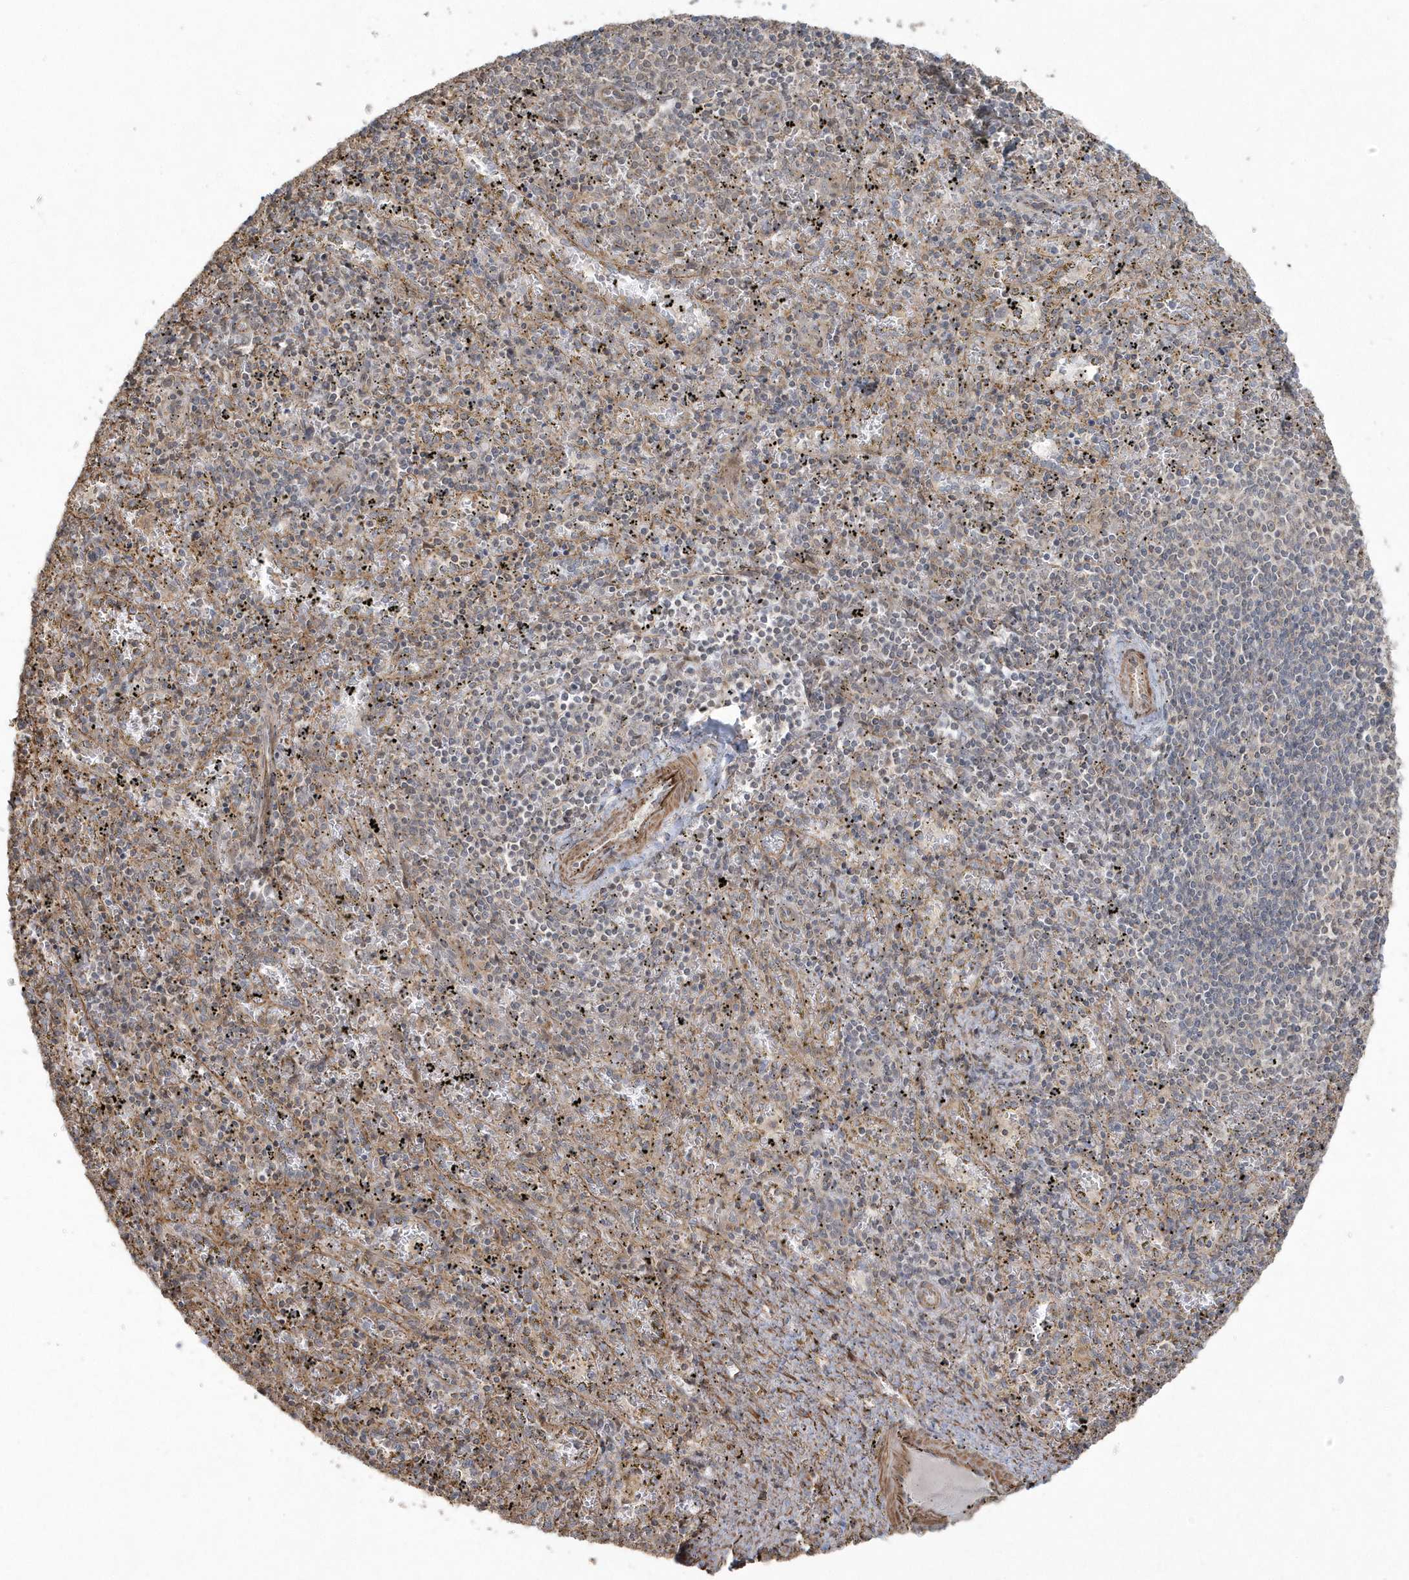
{"staining": {"intensity": "weak", "quantity": "25%-75%", "location": "cytoplasmic/membranous"}, "tissue": "spleen", "cell_type": "Cells in red pulp", "image_type": "normal", "snomed": [{"axis": "morphology", "description": "Normal tissue, NOS"}, {"axis": "topography", "description": "Spleen"}], "caption": "Immunohistochemical staining of normal human spleen exhibits 25%-75% levels of weak cytoplasmic/membranous protein staining in about 25%-75% of cells in red pulp. (Stains: DAB (3,3'-diaminobenzidine) in brown, nuclei in blue, Microscopy: brightfield microscopy at high magnification).", "gene": "ARMC8", "patient": {"sex": "male", "age": 11}}